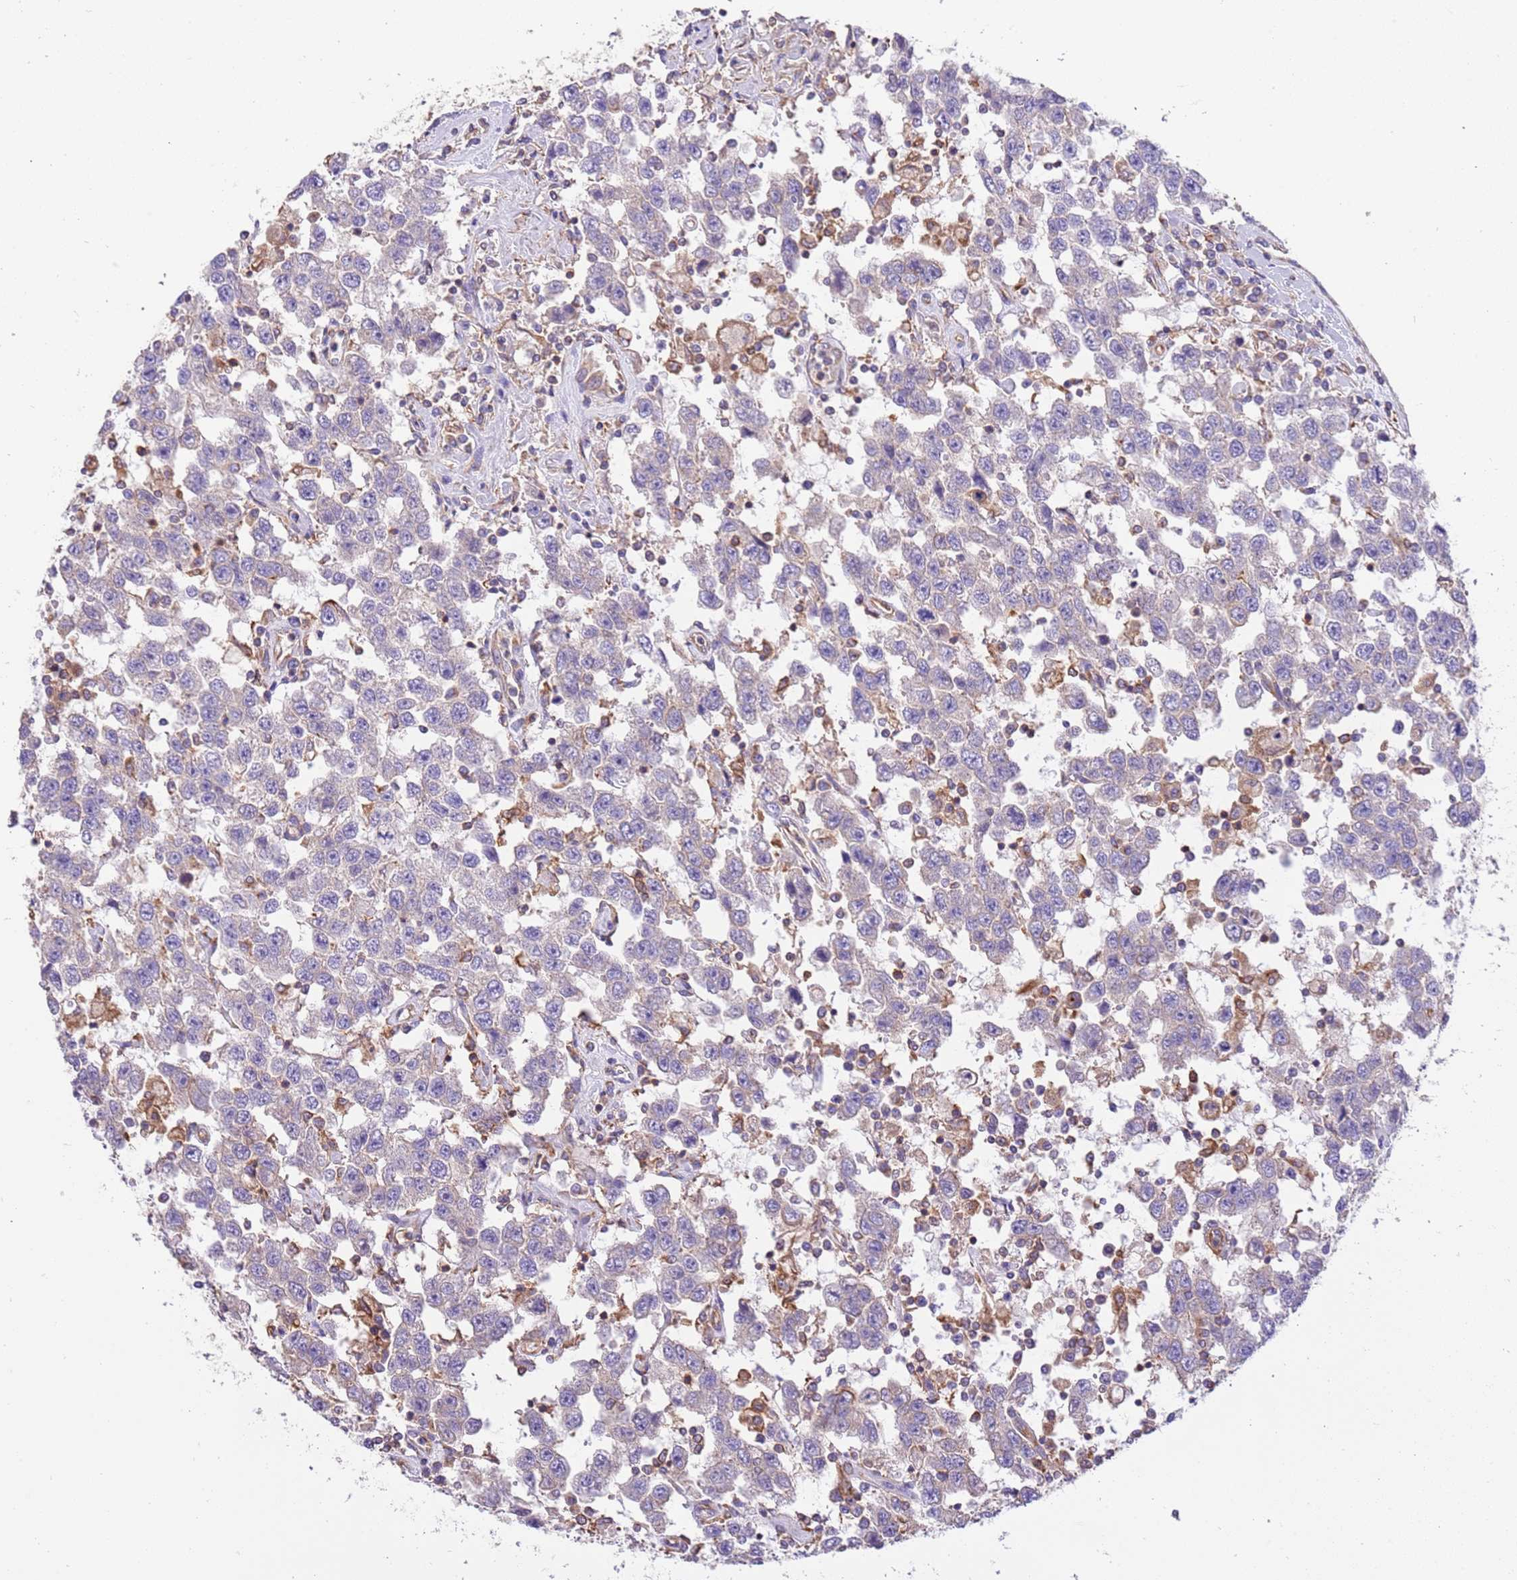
{"staining": {"intensity": "negative", "quantity": "none", "location": "none"}, "tissue": "testis cancer", "cell_type": "Tumor cells", "image_type": "cancer", "snomed": [{"axis": "morphology", "description": "Seminoma, NOS"}, {"axis": "topography", "description": "Testis"}], "caption": "Immunohistochemistry (IHC) micrograph of human seminoma (testis) stained for a protein (brown), which demonstrates no staining in tumor cells.", "gene": "NAALADL1", "patient": {"sex": "male", "age": 41}}